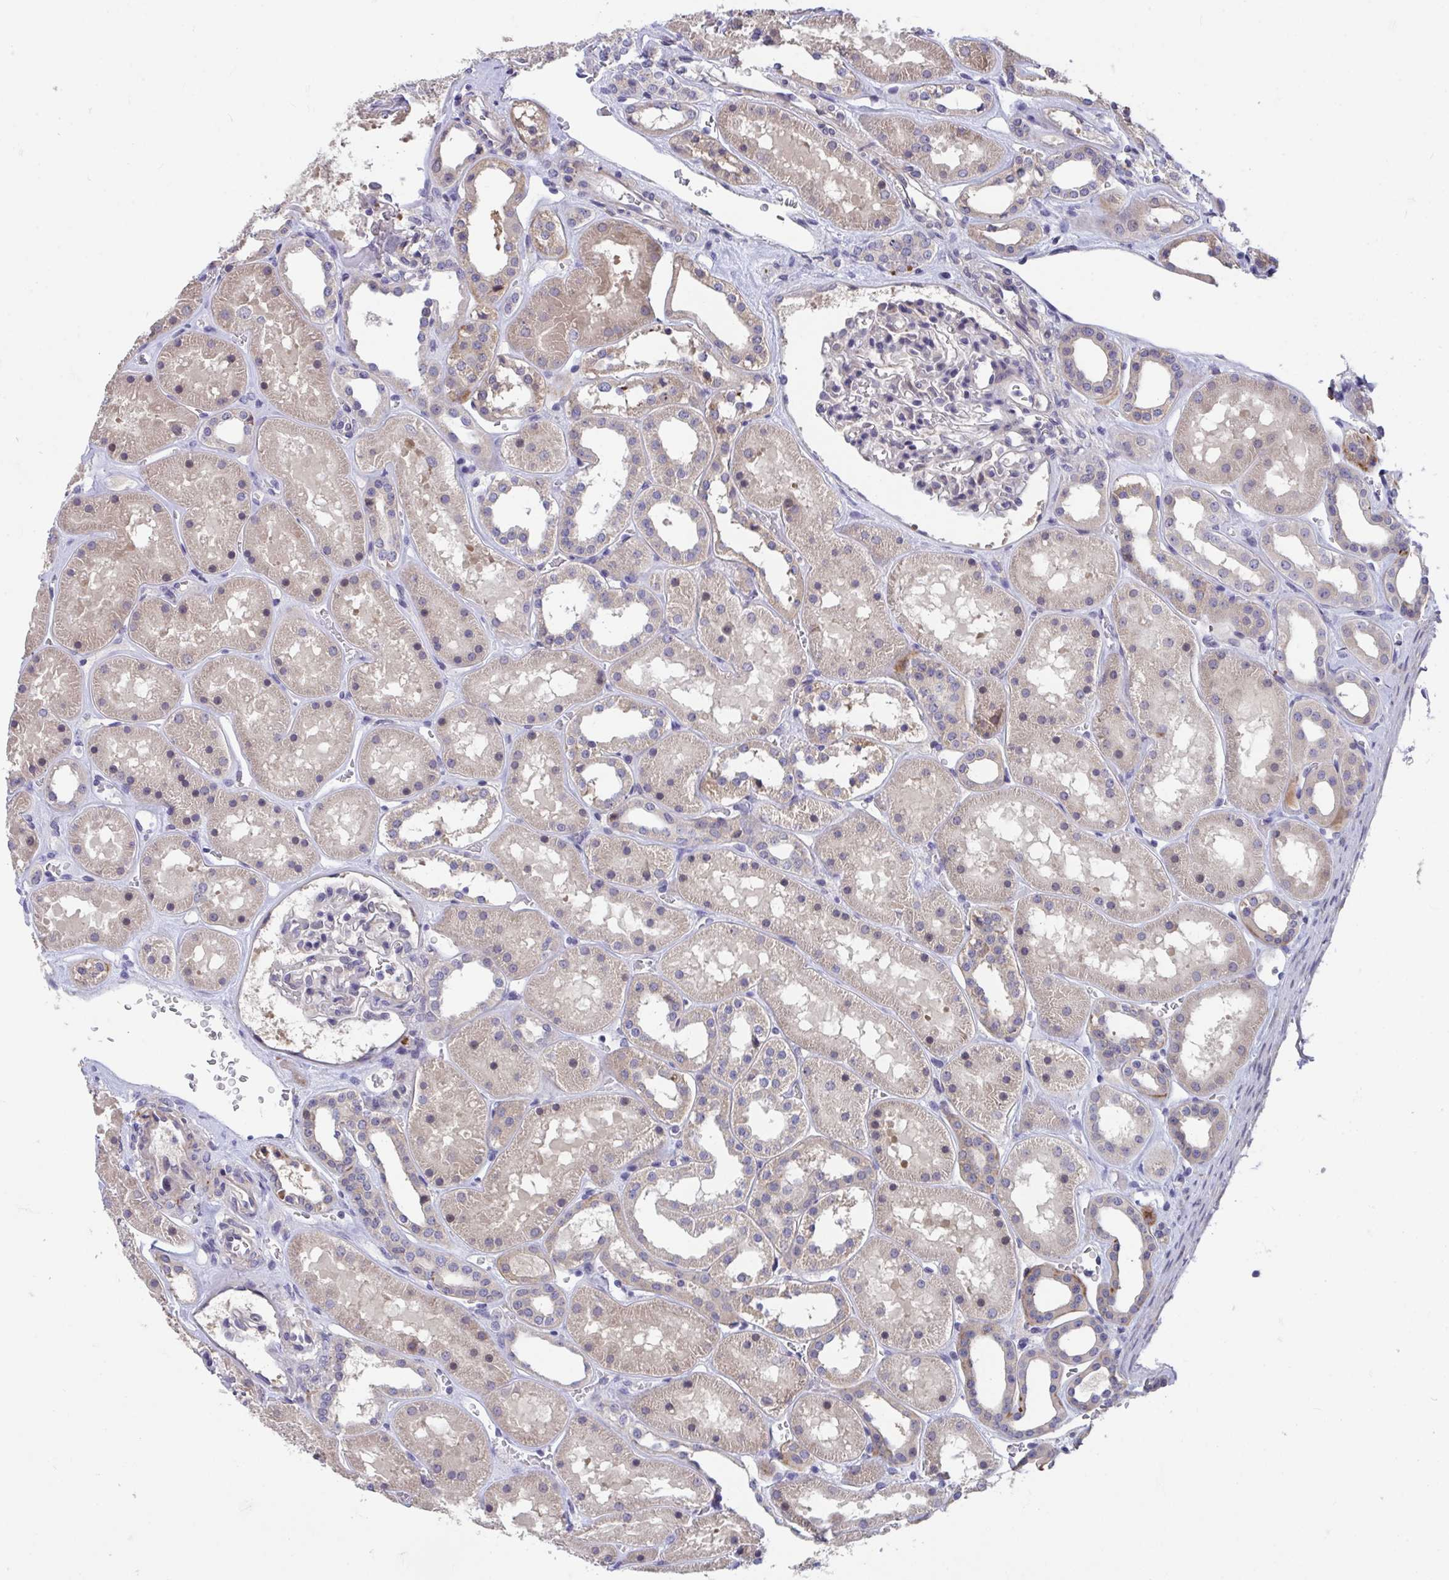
{"staining": {"intensity": "negative", "quantity": "none", "location": "none"}, "tissue": "kidney", "cell_type": "Cells in glomeruli", "image_type": "normal", "snomed": [{"axis": "morphology", "description": "Normal tissue, NOS"}, {"axis": "topography", "description": "Kidney"}], "caption": "The micrograph shows no staining of cells in glomeruli in benign kidney. (DAB IHC, high magnification).", "gene": "SUSD4", "patient": {"sex": "female", "age": 41}}